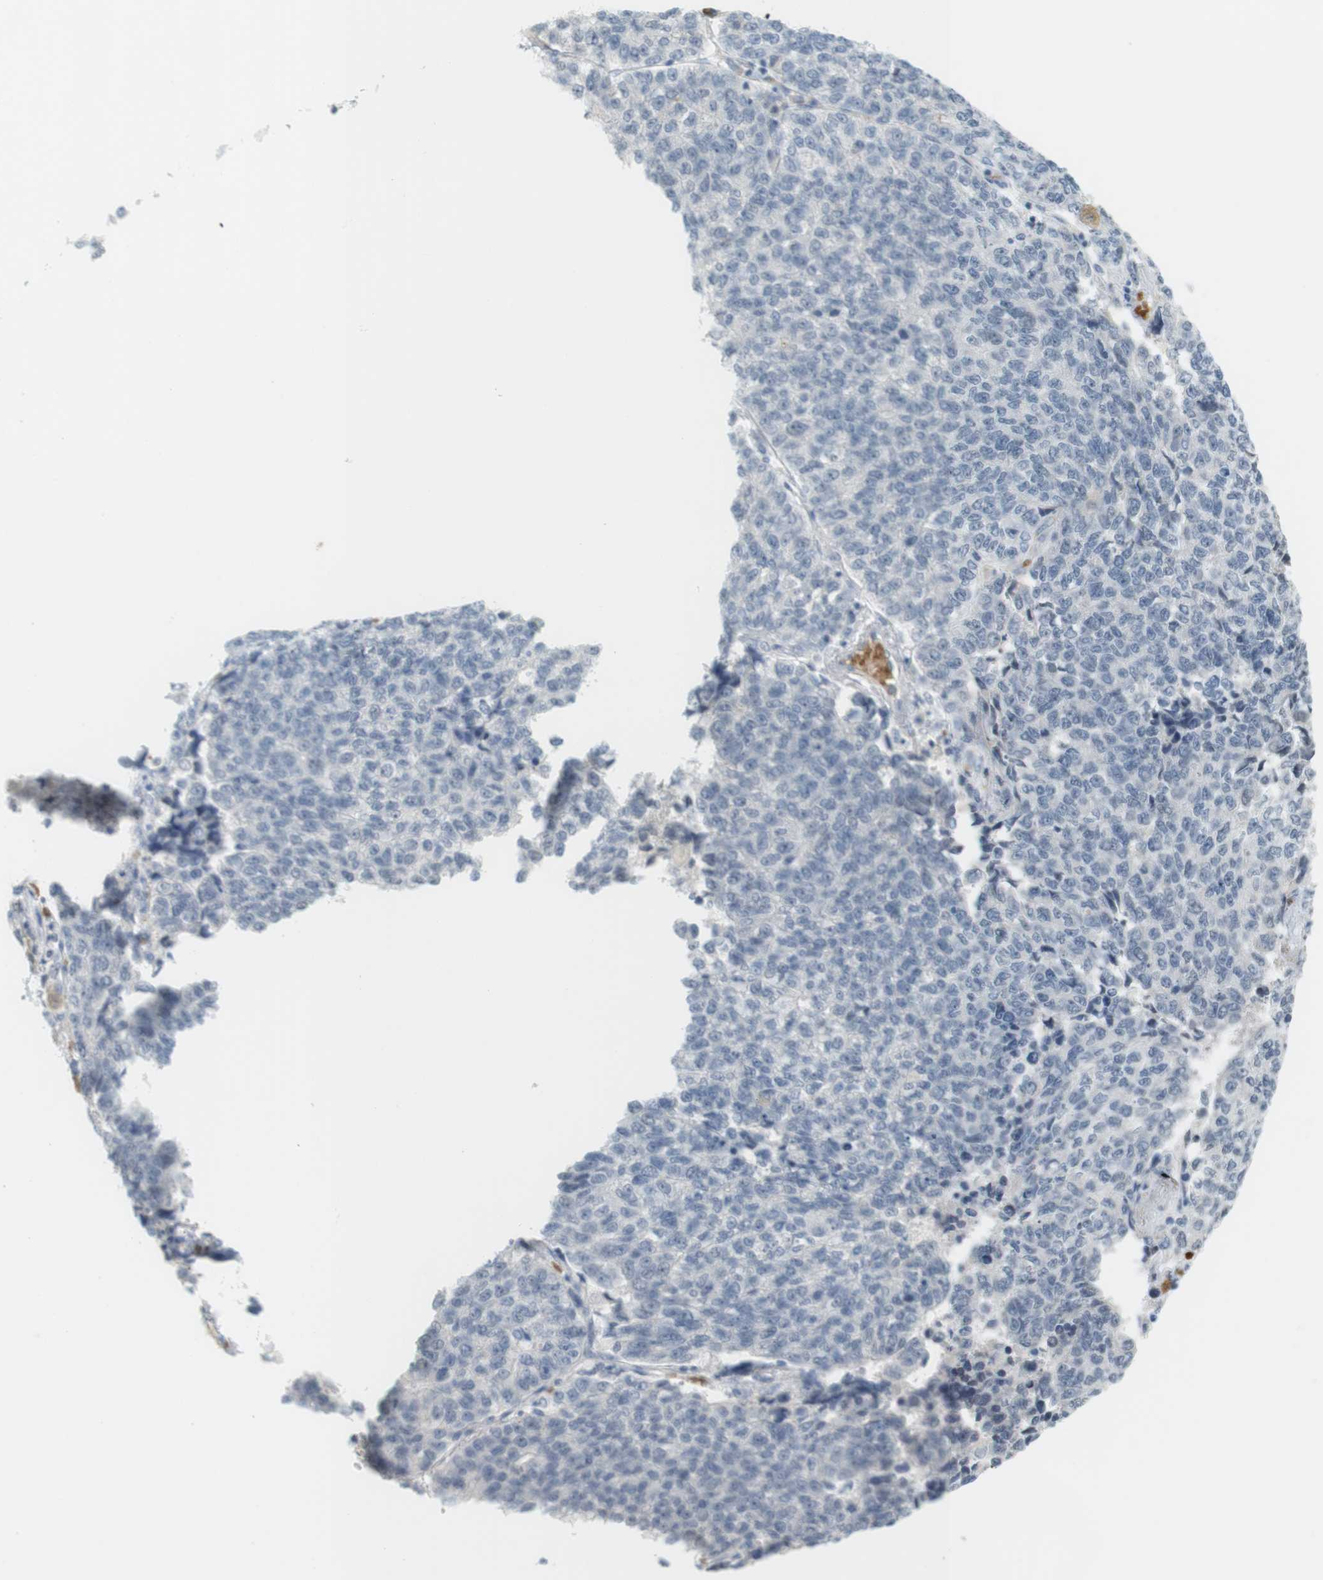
{"staining": {"intensity": "negative", "quantity": "none", "location": "none"}, "tissue": "lung cancer", "cell_type": "Tumor cells", "image_type": "cancer", "snomed": [{"axis": "morphology", "description": "Adenocarcinoma, NOS"}, {"axis": "topography", "description": "Lung"}], "caption": "High power microscopy histopathology image of an immunohistochemistry (IHC) histopathology image of lung adenocarcinoma, revealing no significant expression in tumor cells.", "gene": "DMC1", "patient": {"sex": "male", "age": 49}}